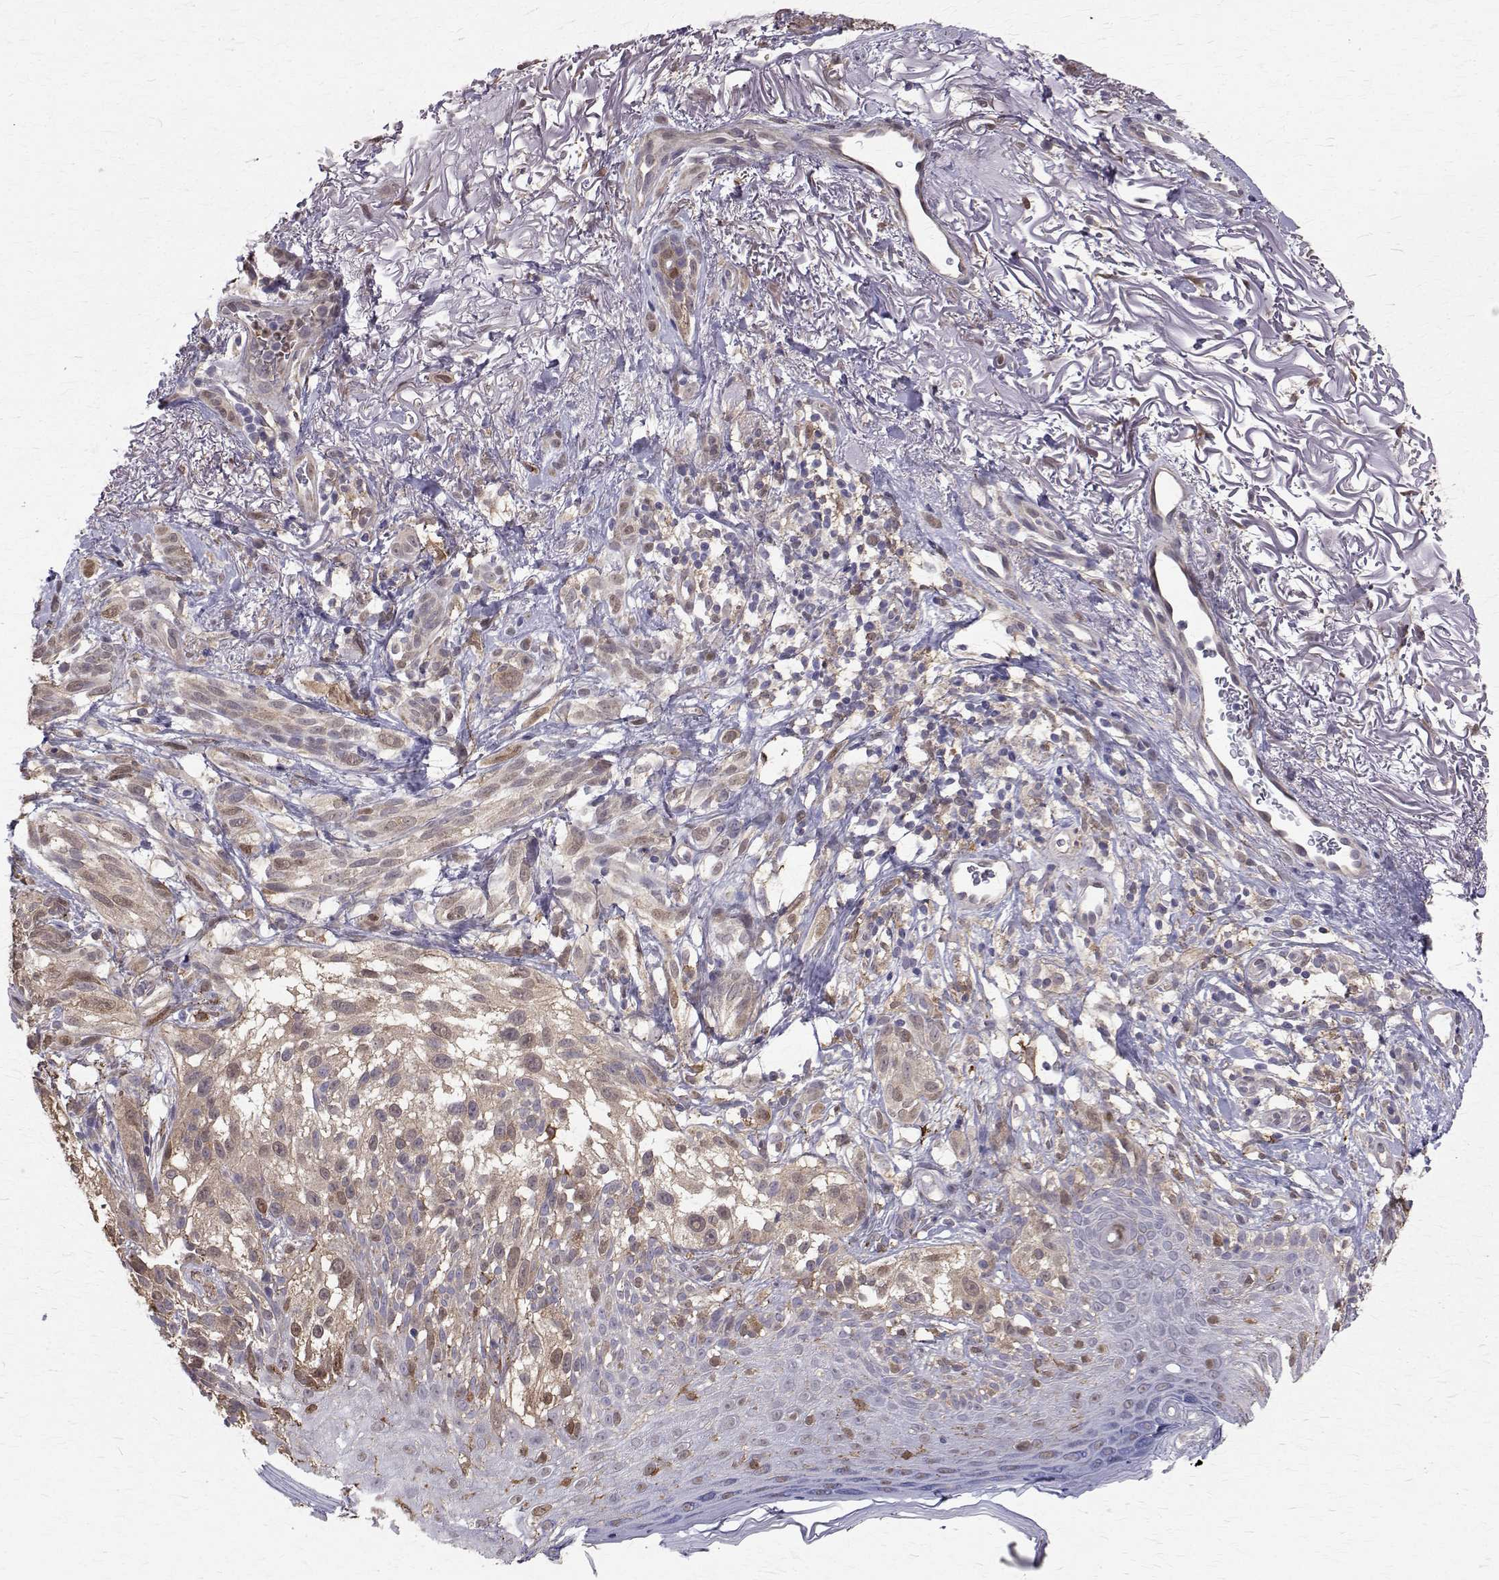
{"staining": {"intensity": "weak", "quantity": "<25%", "location": "cytoplasmic/membranous,nuclear"}, "tissue": "melanoma", "cell_type": "Tumor cells", "image_type": "cancer", "snomed": [{"axis": "morphology", "description": "Malignant melanoma, NOS"}, {"axis": "topography", "description": "Skin"}], "caption": "Immunohistochemistry (IHC) micrograph of neoplastic tissue: human melanoma stained with DAB exhibits no significant protein staining in tumor cells.", "gene": "CCDC89", "patient": {"sex": "female", "age": 86}}